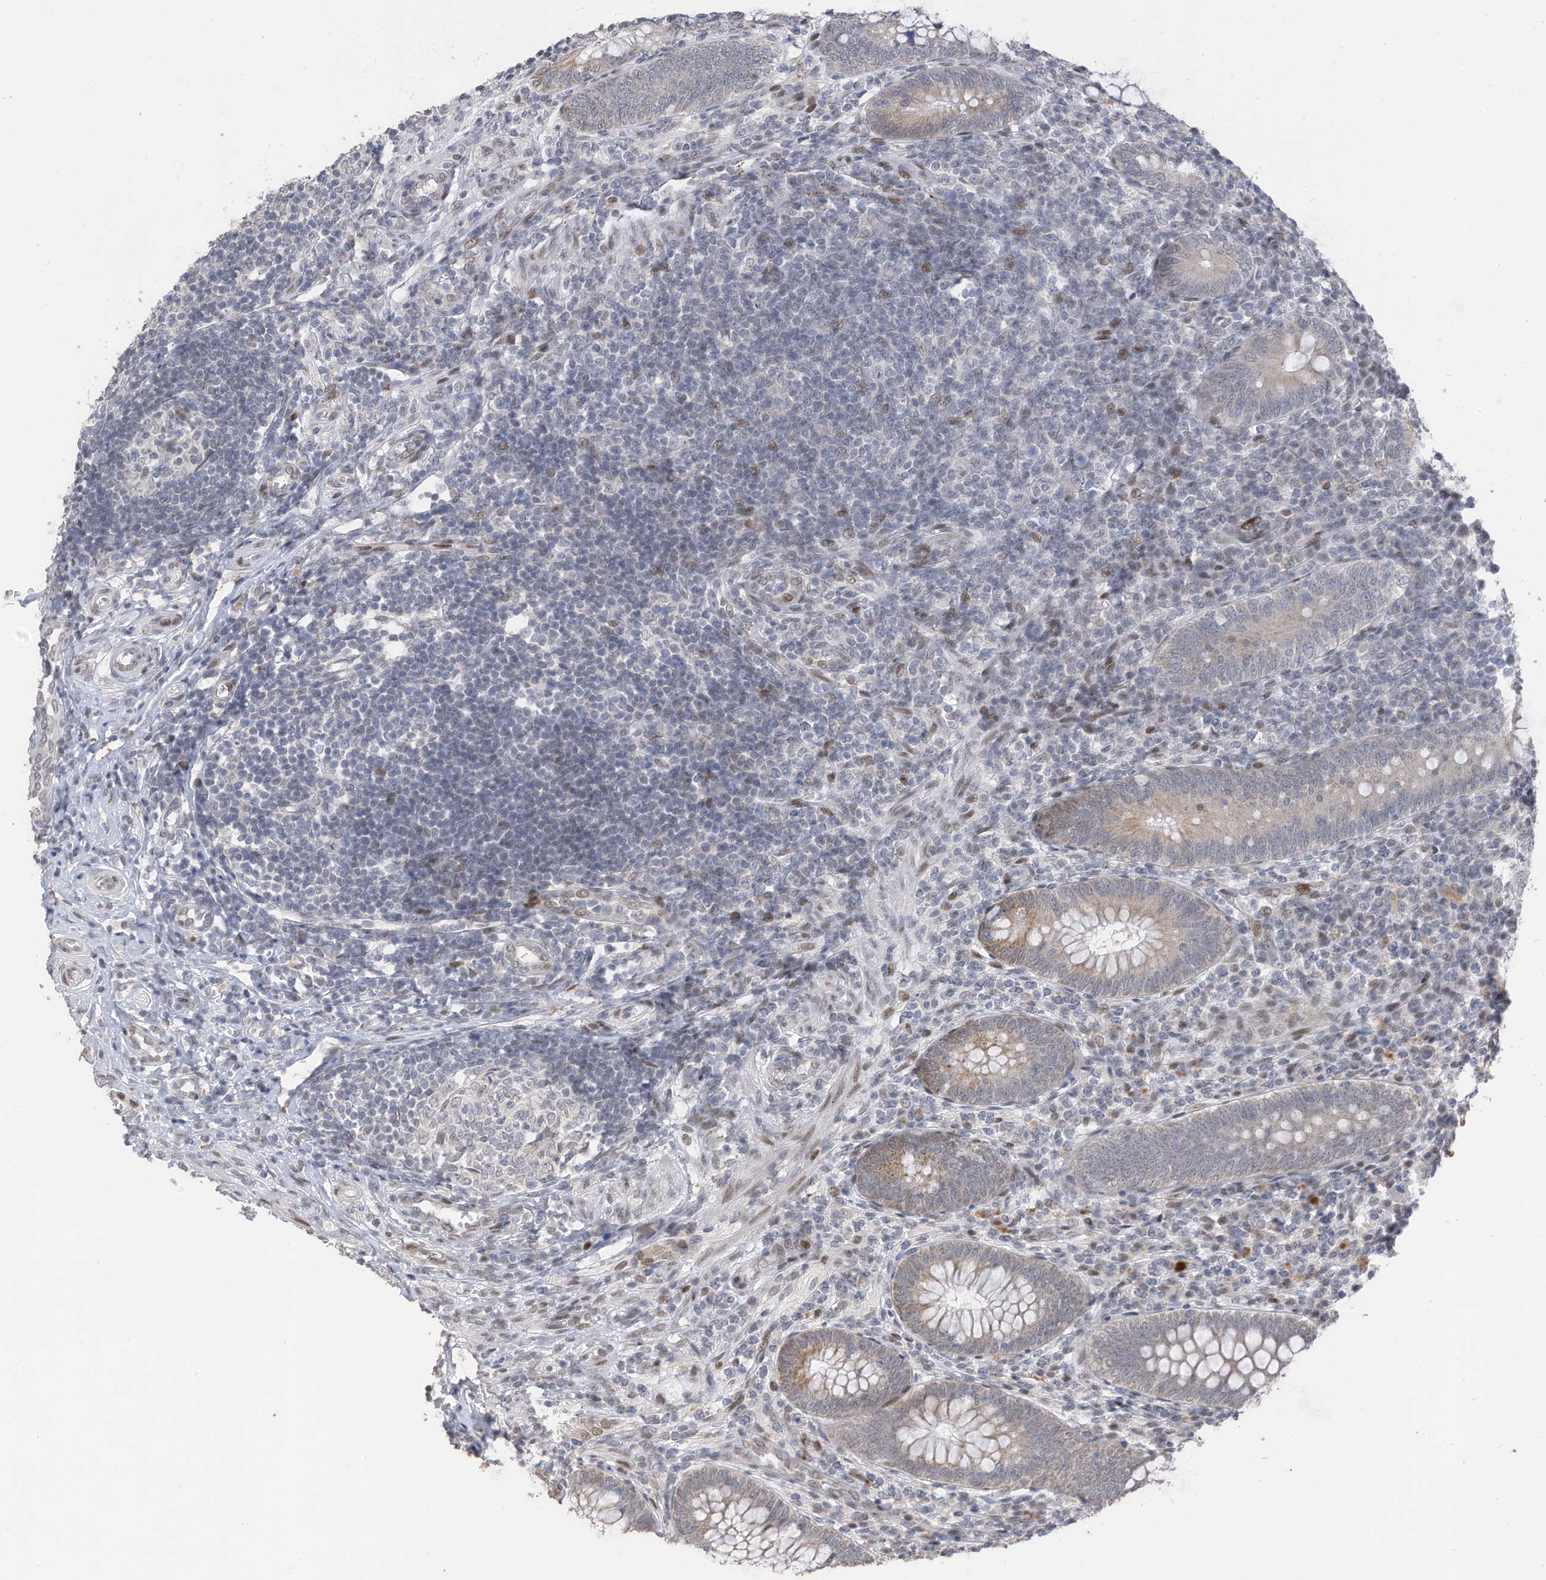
{"staining": {"intensity": "moderate", "quantity": "<25%", "location": "cytoplasmic/membranous"}, "tissue": "appendix", "cell_type": "Glandular cells", "image_type": "normal", "snomed": [{"axis": "morphology", "description": "Normal tissue, NOS"}, {"axis": "topography", "description": "Appendix"}], "caption": "DAB (3,3'-diaminobenzidine) immunohistochemical staining of normal appendix exhibits moderate cytoplasmic/membranous protein staining in approximately <25% of glandular cells. (brown staining indicates protein expression, while blue staining denotes nuclei).", "gene": "RABL3", "patient": {"sex": "male", "age": 14}}